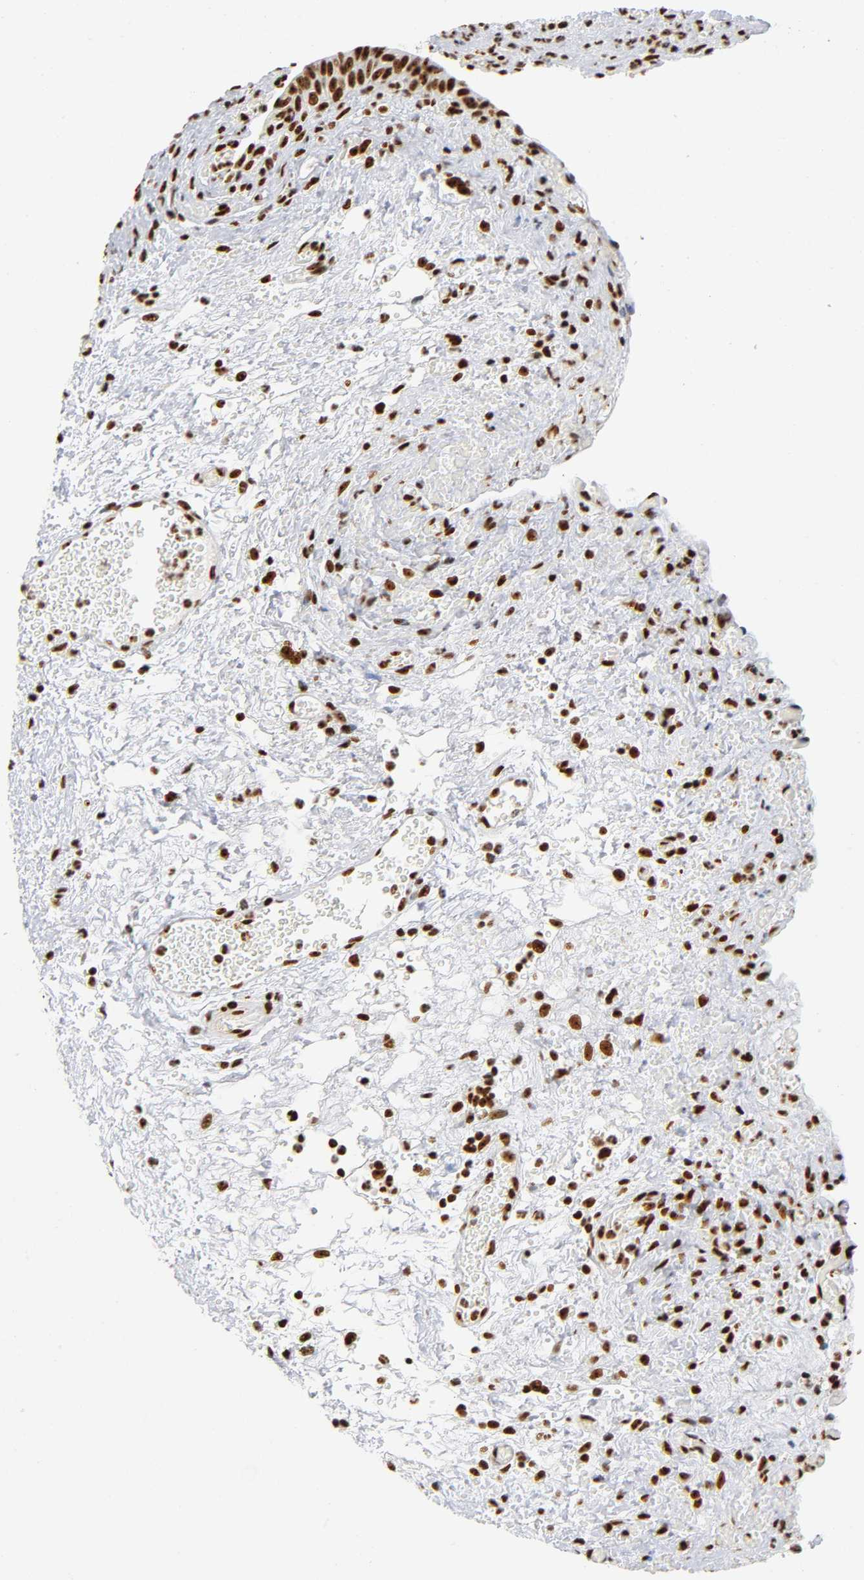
{"staining": {"intensity": "strong", "quantity": ">75%", "location": "nuclear"}, "tissue": "urinary bladder", "cell_type": "Urothelial cells", "image_type": "normal", "snomed": [{"axis": "morphology", "description": "Normal tissue, NOS"}, {"axis": "morphology", "description": "Dysplasia, NOS"}, {"axis": "topography", "description": "Urinary bladder"}], "caption": "IHC image of unremarkable urinary bladder: urinary bladder stained using IHC exhibits high levels of strong protein expression localized specifically in the nuclear of urothelial cells, appearing as a nuclear brown color.", "gene": "UBTF", "patient": {"sex": "male", "age": 35}}